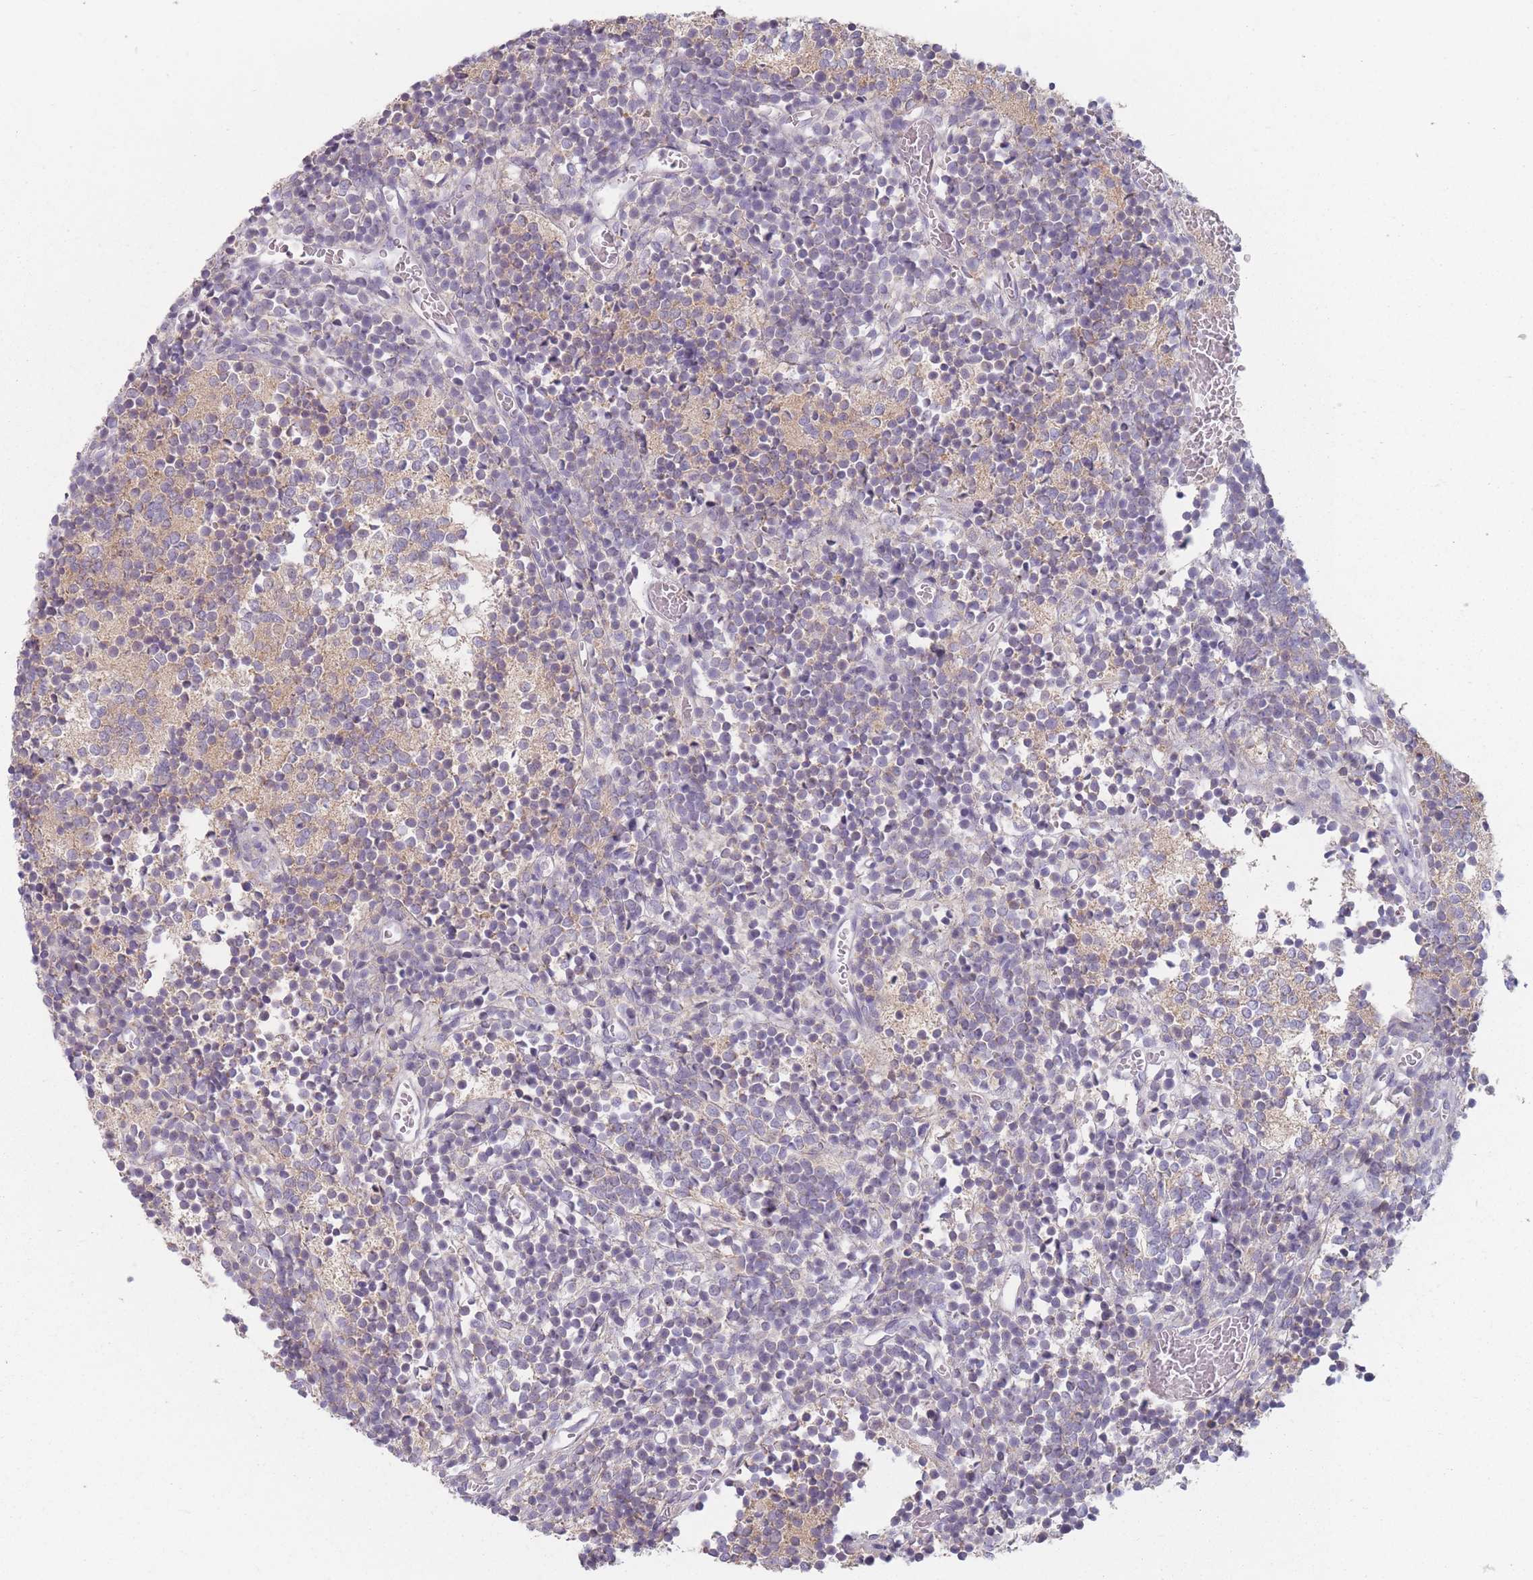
{"staining": {"intensity": "negative", "quantity": "none", "location": "none"}, "tissue": "glioma", "cell_type": "Tumor cells", "image_type": "cancer", "snomed": [{"axis": "morphology", "description": "Glioma, malignant, Low grade"}, {"axis": "topography", "description": "Brain"}], "caption": "A high-resolution image shows immunohistochemistry staining of malignant glioma (low-grade), which displays no significant positivity in tumor cells.", "gene": "AKAIN1", "patient": {"sex": "female", "age": 1}}